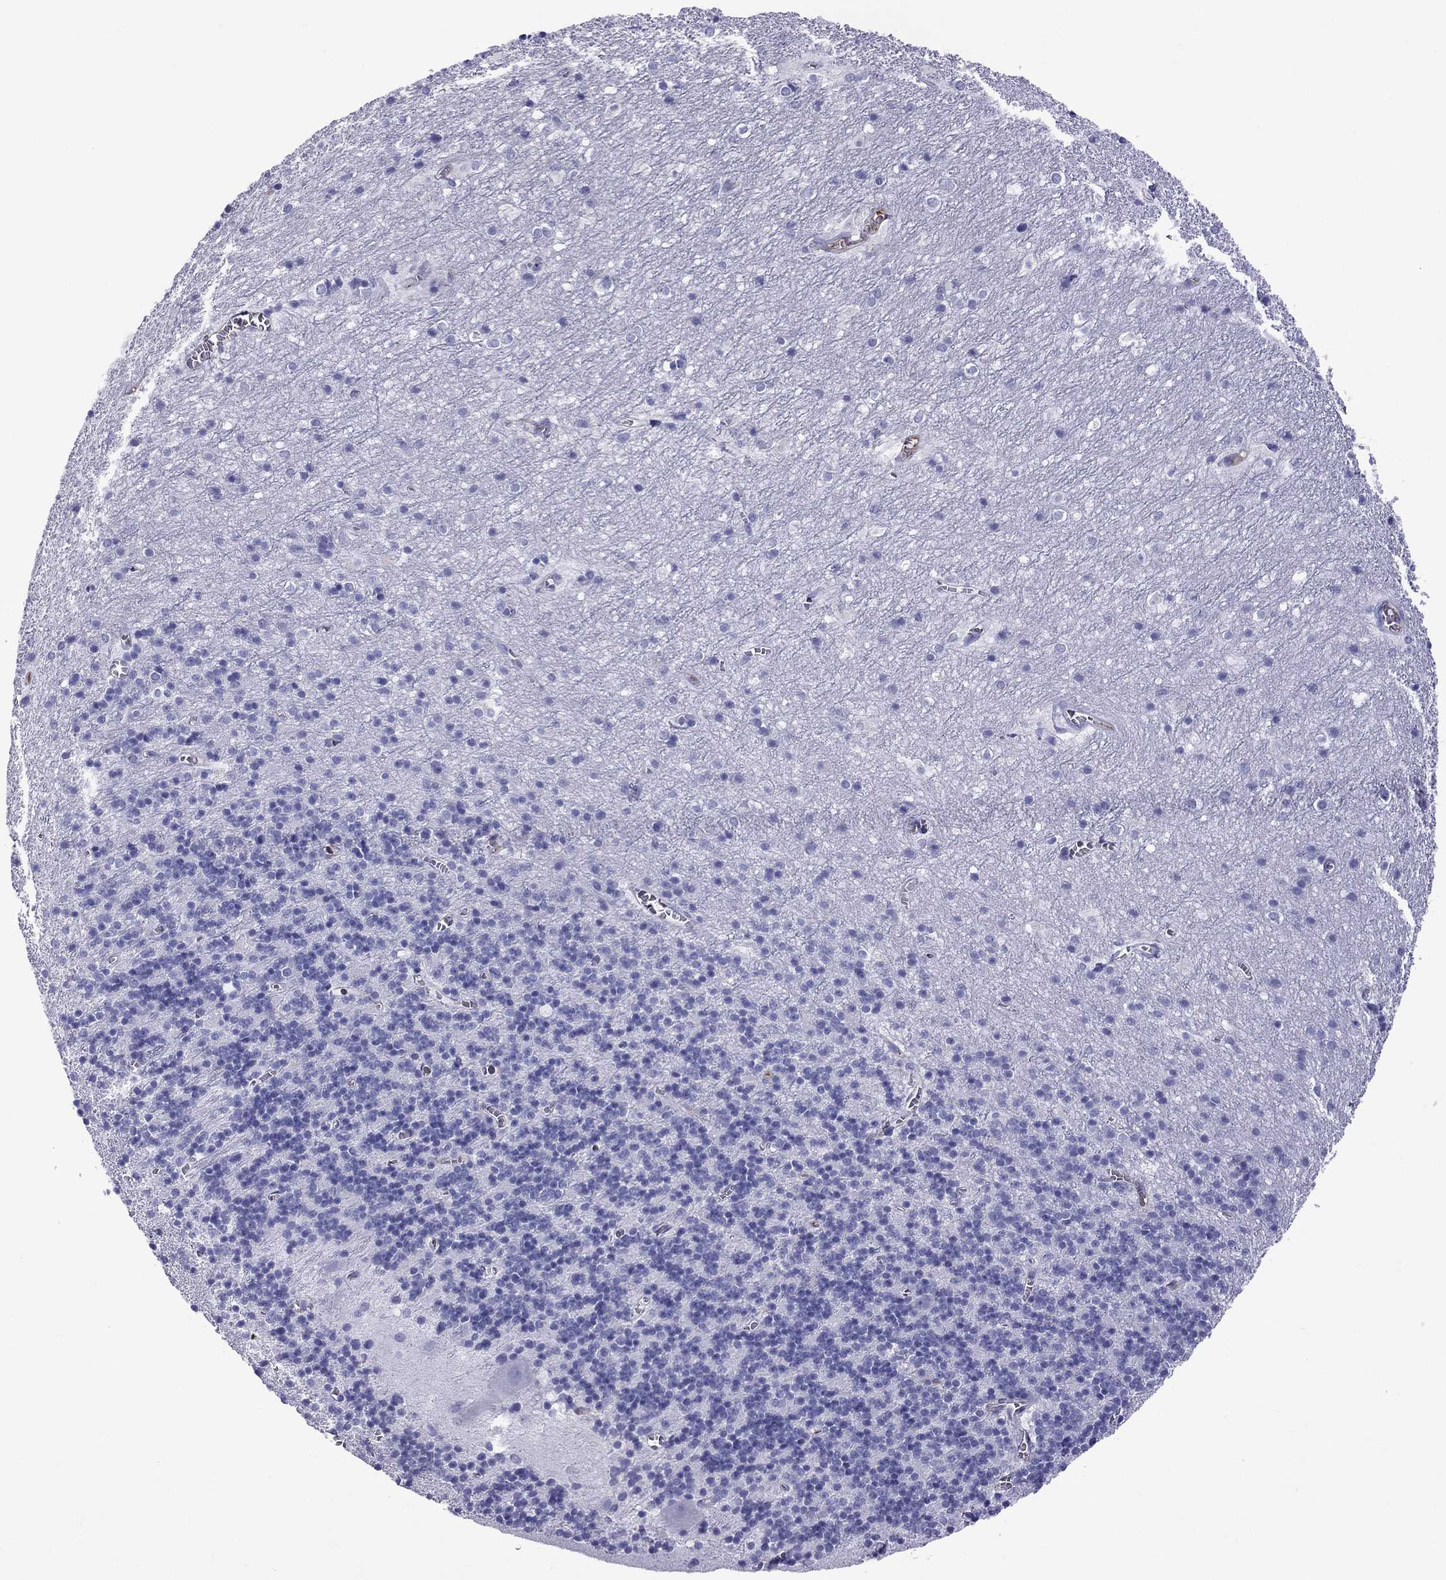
{"staining": {"intensity": "negative", "quantity": "none", "location": "none"}, "tissue": "cerebellum", "cell_type": "Cells in granular layer", "image_type": "normal", "snomed": [{"axis": "morphology", "description": "Normal tissue, NOS"}, {"axis": "topography", "description": "Cerebellum"}], "caption": "Cells in granular layer show no significant protein positivity in unremarkable cerebellum. (Brightfield microscopy of DAB (3,3'-diaminobenzidine) IHC at high magnification).", "gene": "SCART1", "patient": {"sex": "male", "age": 70}}